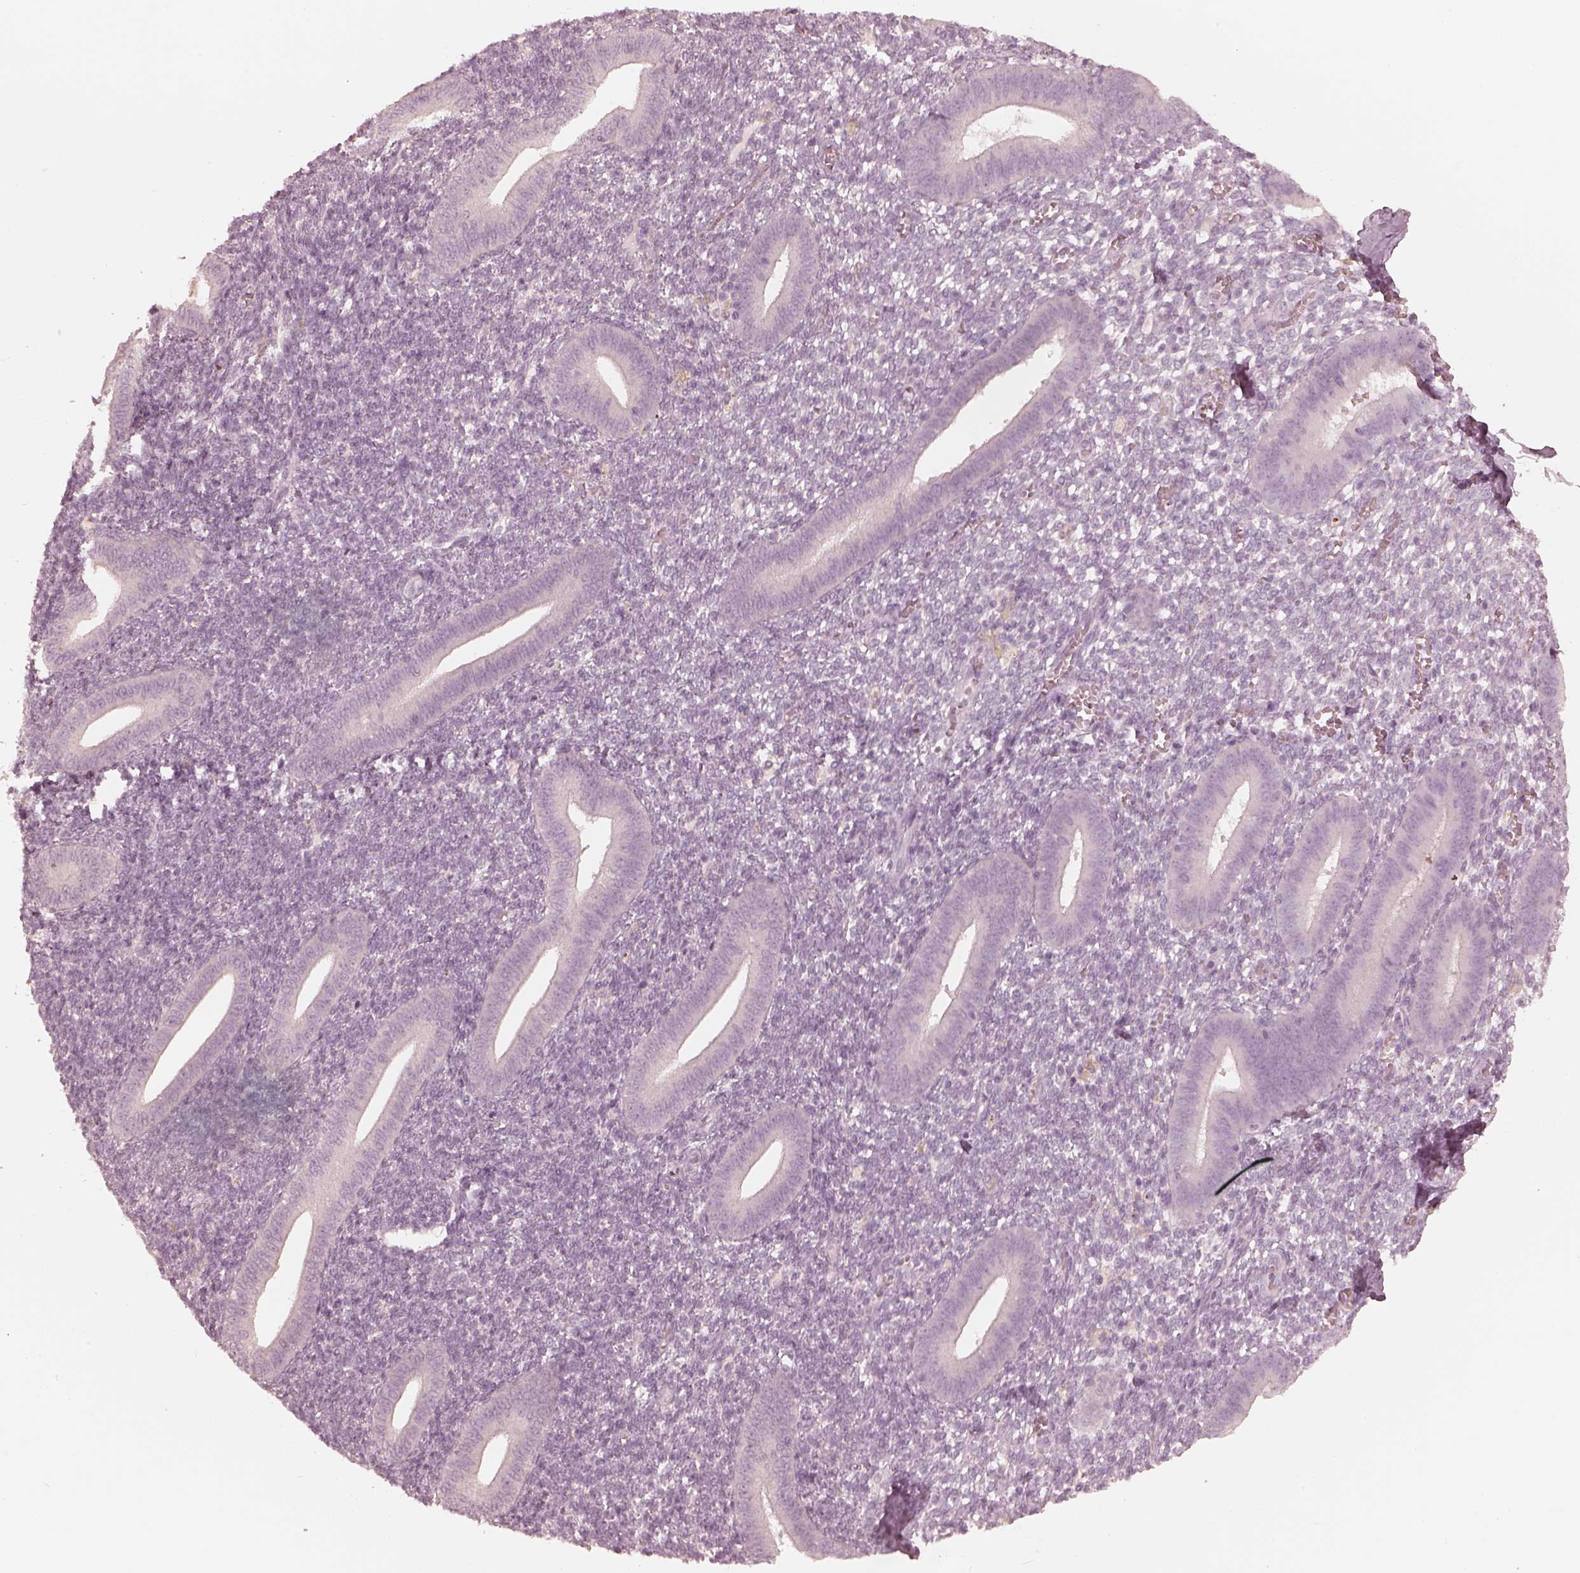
{"staining": {"intensity": "negative", "quantity": "none", "location": "none"}, "tissue": "endometrium", "cell_type": "Cells in endometrial stroma", "image_type": "normal", "snomed": [{"axis": "morphology", "description": "Normal tissue, NOS"}, {"axis": "topography", "description": "Endometrium"}], "caption": "Endometrium was stained to show a protein in brown. There is no significant positivity in cells in endometrial stroma. Brightfield microscopy of immunohistochemistry stained with DAB (3,3'-diaminobenzidine) (brown) and hematoxylin (blue), captured at high magnification.", "gene": "CALR3", "patient": {"sex": "female", "age": 25}}